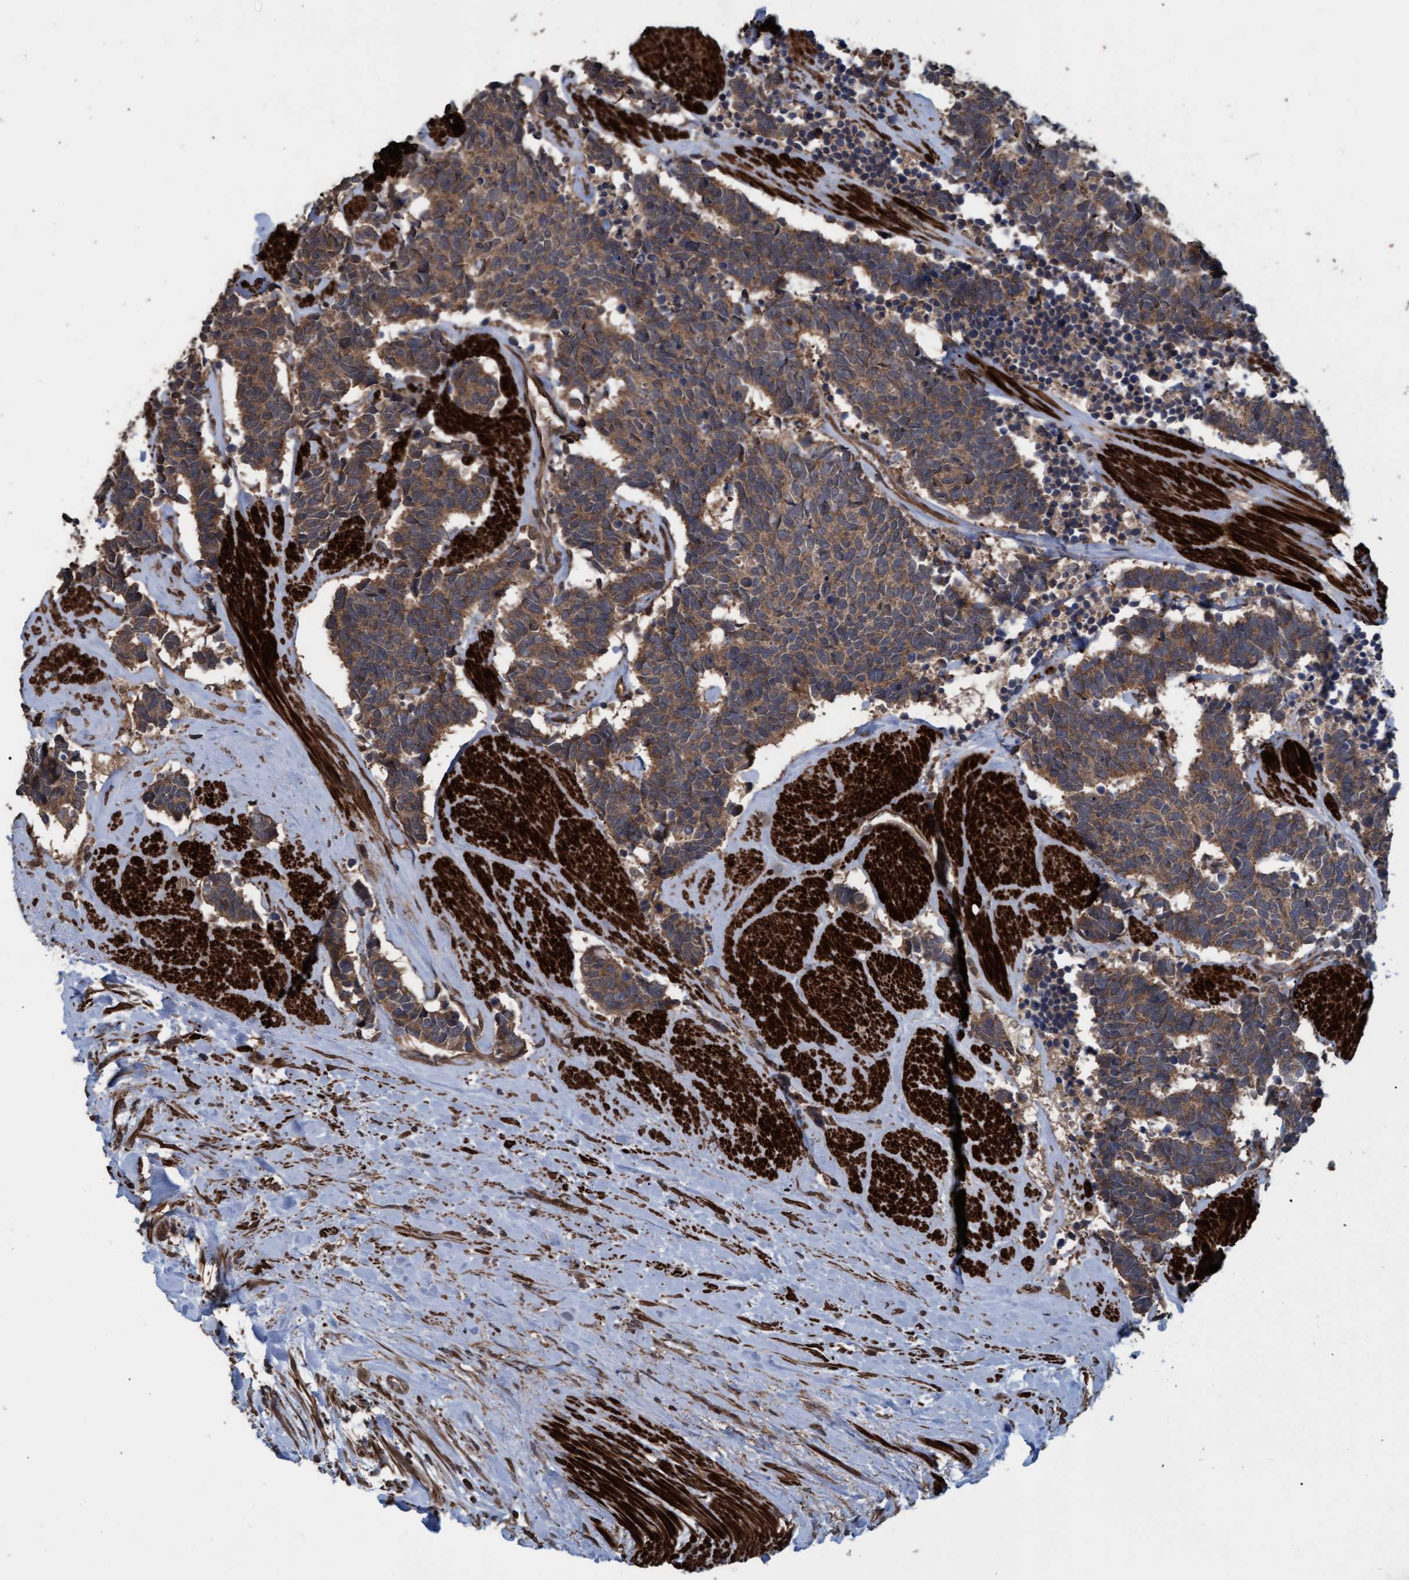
{"staining": {"intensity": "moderate", "quantity": ">75%", "location": "cytoplasmic/membranous"}, "tissue": "carcinoid", "cell_type": "Tumor cells", "image_type": "cancer", "snomed": [{"axis": "morphology", "description": "Carcinoma, NOS"}, {"axis": "morphology", "description": "Carcinoid, malignant, NOS"}, {"axis": "topography", "description": "Urinary bladder"}], "caption": "Malignant carcinoid stained for a protein (brown) exhibits moderate cytoplasmic/membranous positive expression in approximately >75% of tumor cells.", "gene": "GGT6", "patient": {"sex": "male", "age": 57}}